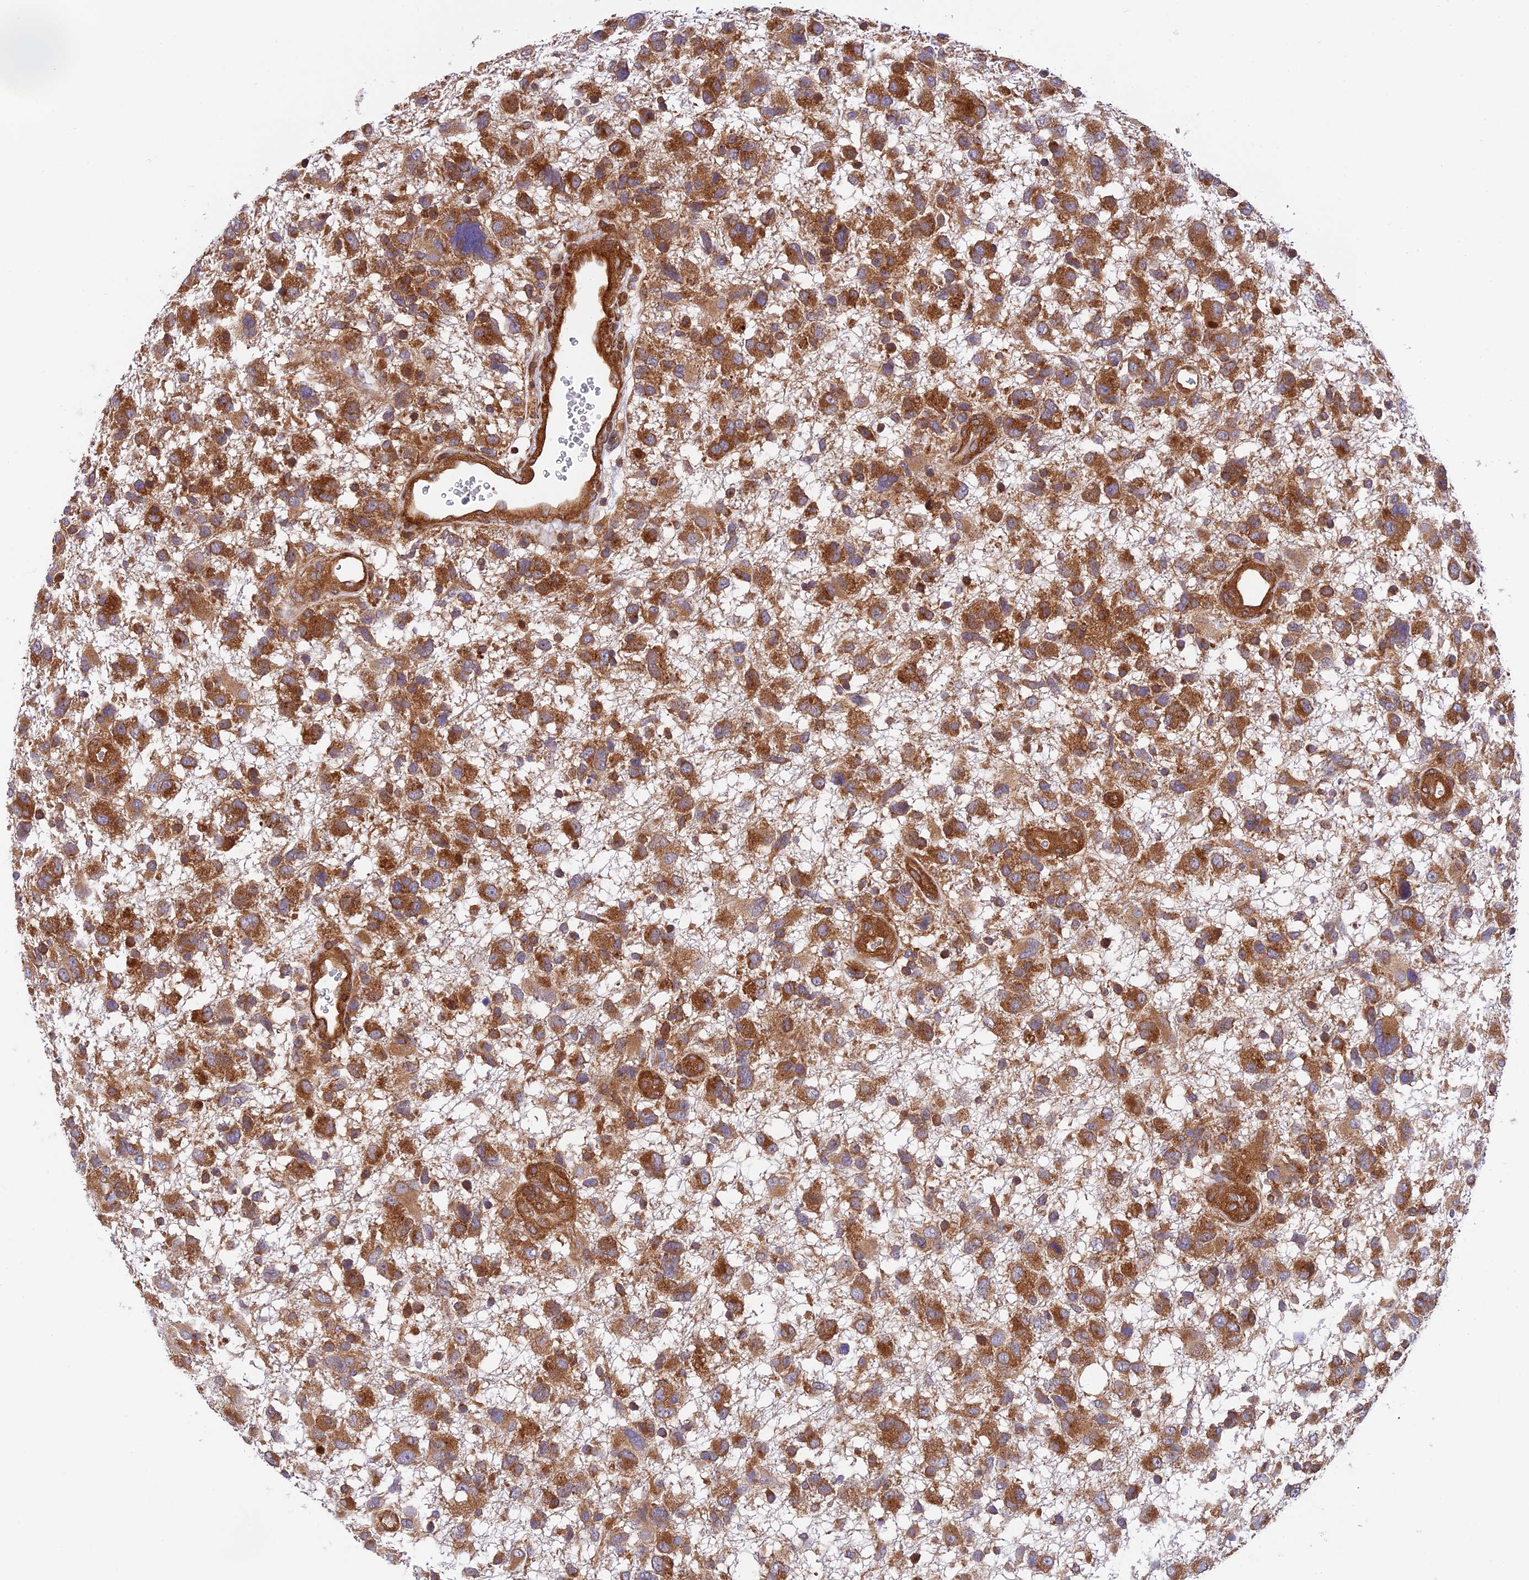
{"staining": {"intensity": "strong", "quantity": ">75%", "location": "cytoplasmic/membranous"}, "tissue": "glioma", "cell_type": "Tumor cells", "image_type": "cancer", "snomed": [{"axis": "morphology", "description": "Glioma, malignant, High grade"}, {"axis": "topography", "description": "Brain"}], "caption": "High-power microscopy captured an IHC photomicrograph of high-grade glioma (malignant), revealing strong cytoplasmic/membranous expression in about >75% of tumor cells. Immunohistochemistry stains the protein of interest in brown and the nuclei are stained blue.", "gene": "EVI5L", "patient": {"sex": "male", "age": 61}}